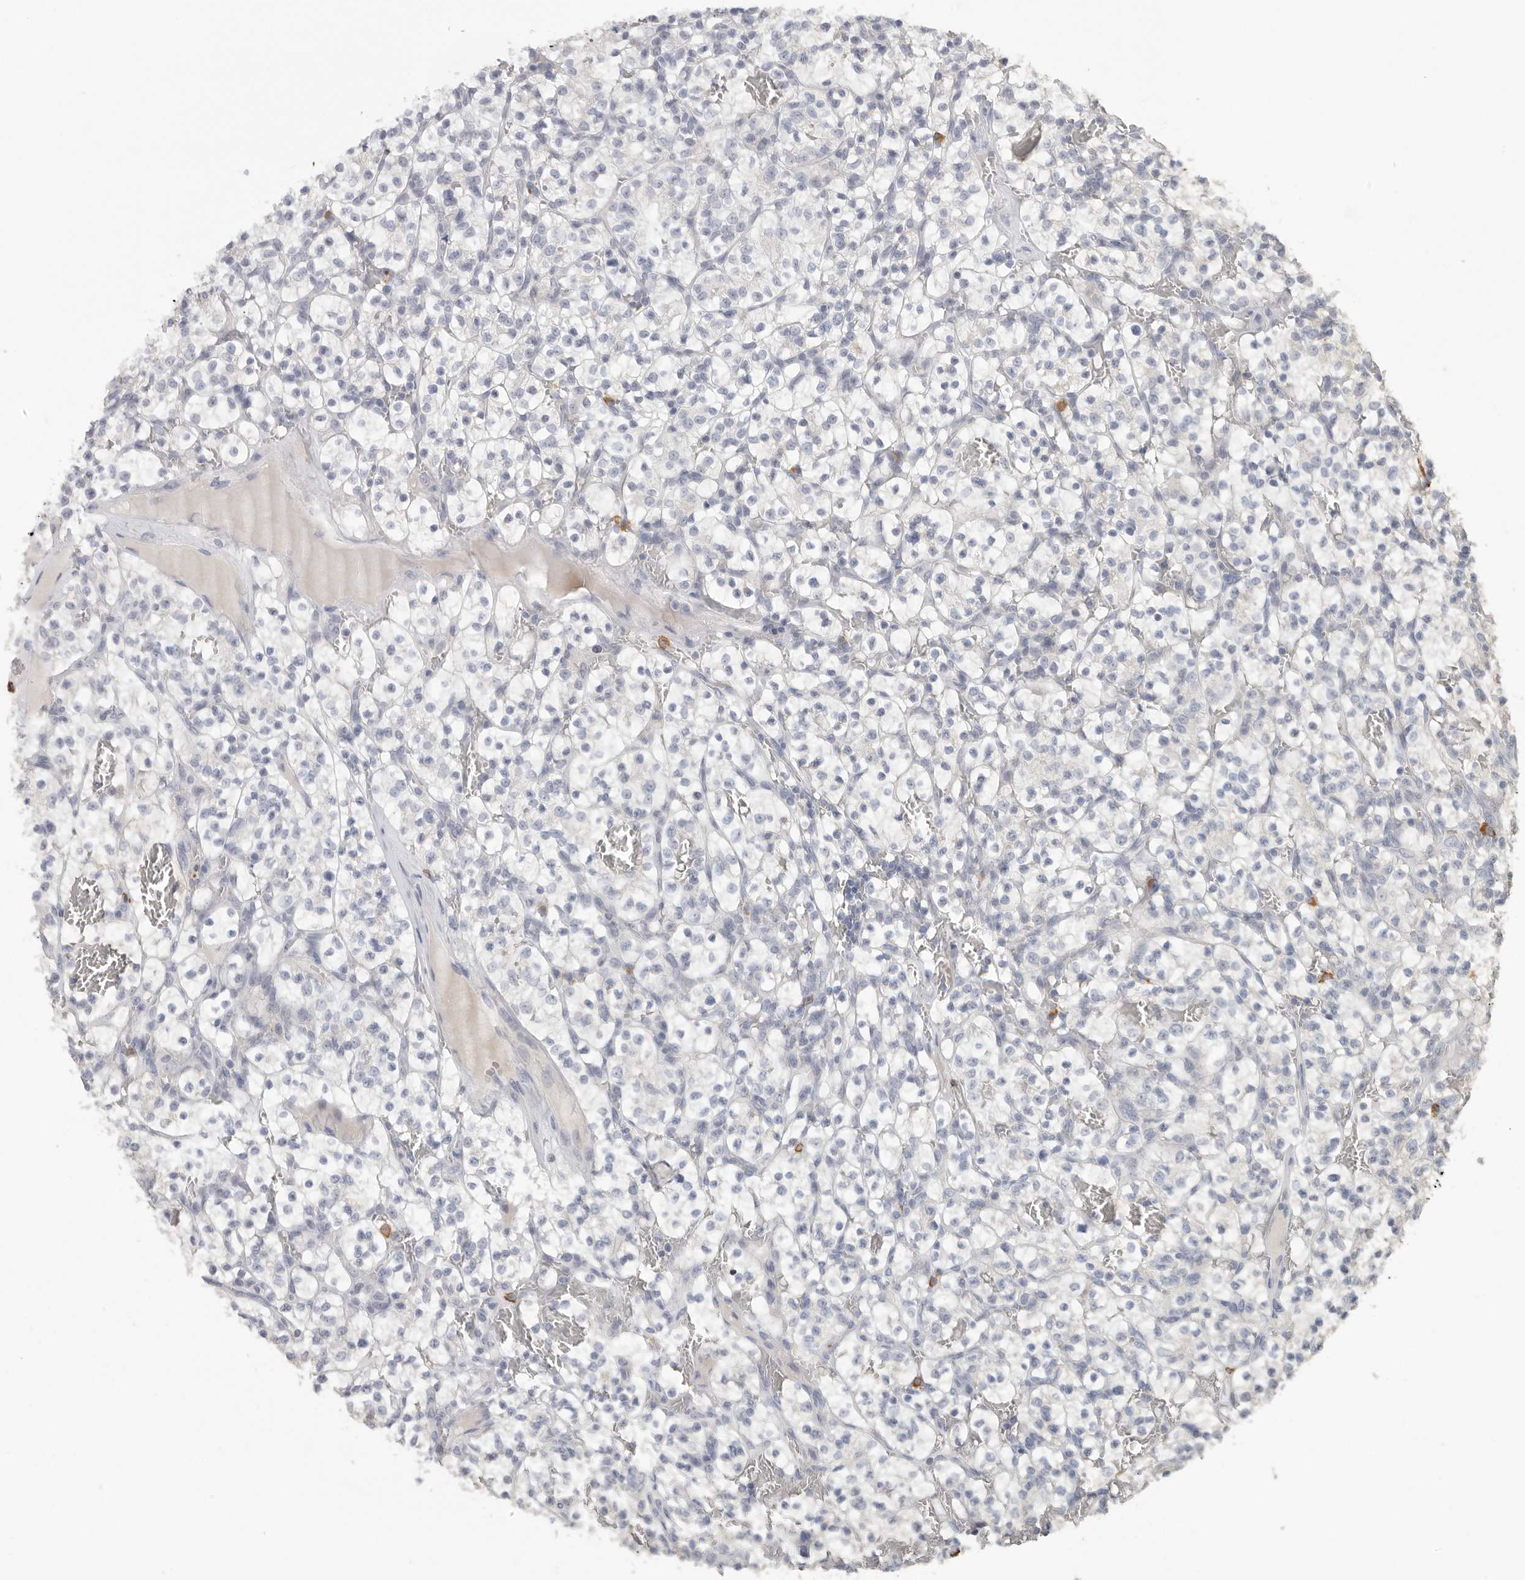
{"staining": {"intensity": "negative", "quantity": "none", "location": "none"}, "tissue": "renal cancer", "cell_type": "Tumor cells", "image_type": "cancer", "snomed": [{"axis": "morphology", "description": "Adenocarcinoma, NOS"}, {"axis": "topography", "description": "Kidney"}], "caption": "A photomicrograph of human renal adenocarcinoma is negative for staining in tumor cells.", "gene": "DNAJC11", "patient": {"sex": "female", "age": 57}}